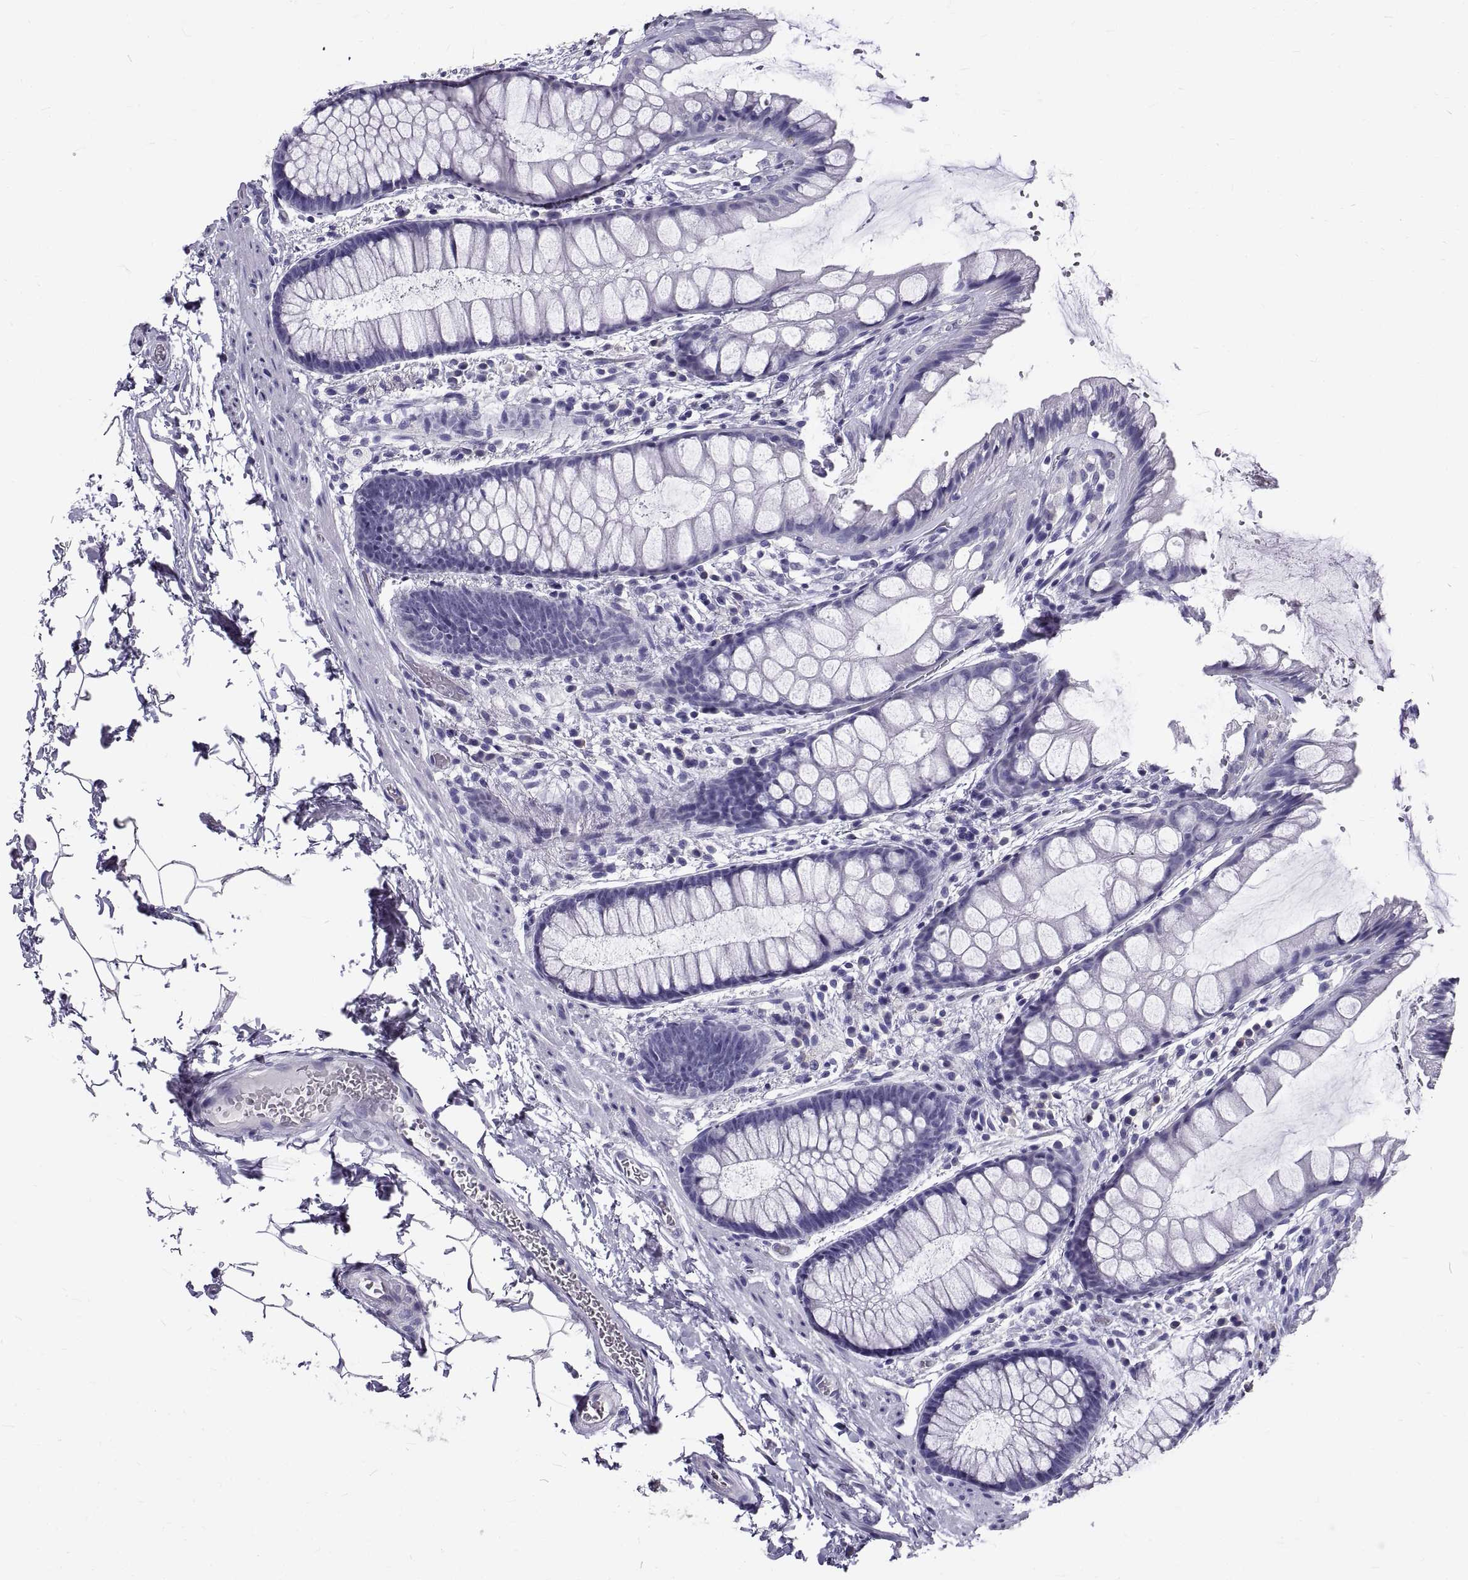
{"staining": {"intensity": "negative", "quantity": "none", "location": "none"}, "tissue": "rectum", "cell_type": "Glandular cells", "image_type": "normal", "snomed": [{"axis": "morphology", "description": "Normal tissue, NOS"}, {"axis": "topography", "description": "Rectum"}], "caption": "DAB (3,3'-diaminobenzidine) immunohistochemical staining of benign human rectum reveals no significant positivity in glandular cells. (DAB immunohistochemistry visualized using brightfield microscopy, high magnification).", "gene": "GNG12", "patient": {"sex": "female", "age": 62}}